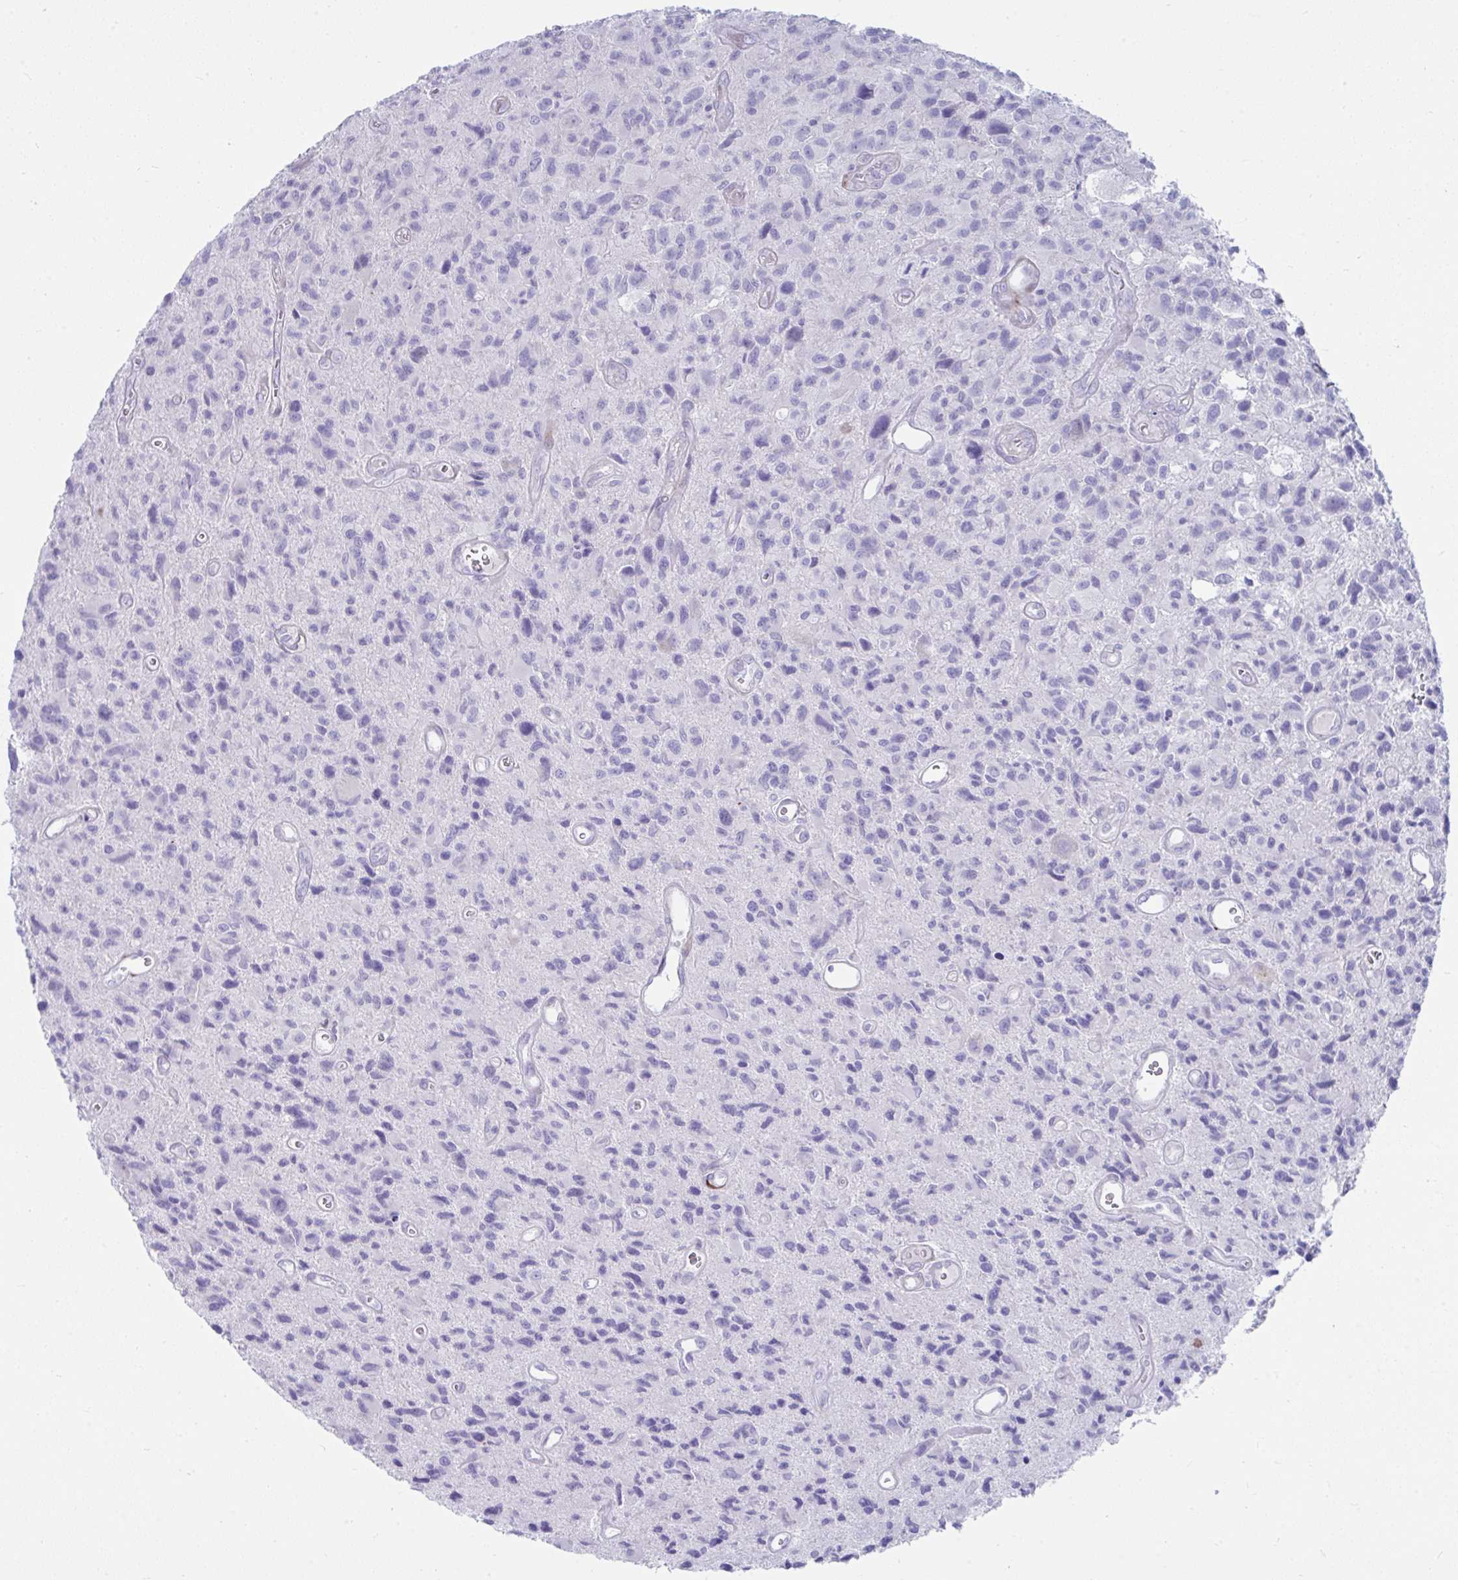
{"staining": {"intensity": "negative", "quantity": "none", "location": "none"}, "tissue": "glioma", "cell_type": "Tumor cells", "image_type": "cancer", "snomed": [{"axis": "morphology", "description": "Glioma, malignant, High grade"}, {"axis": "topography", "description": "Brain"}], "caption": "DAB (3,3'-diaminobenzidine) immunohistochemical staining of glioma displays no significant expression in tumor cells. (Brightfield microscopy of DAB IHC at high magnification).", "gene": "GRXCR2", "patient": {"sex": "male", "age": 76}}